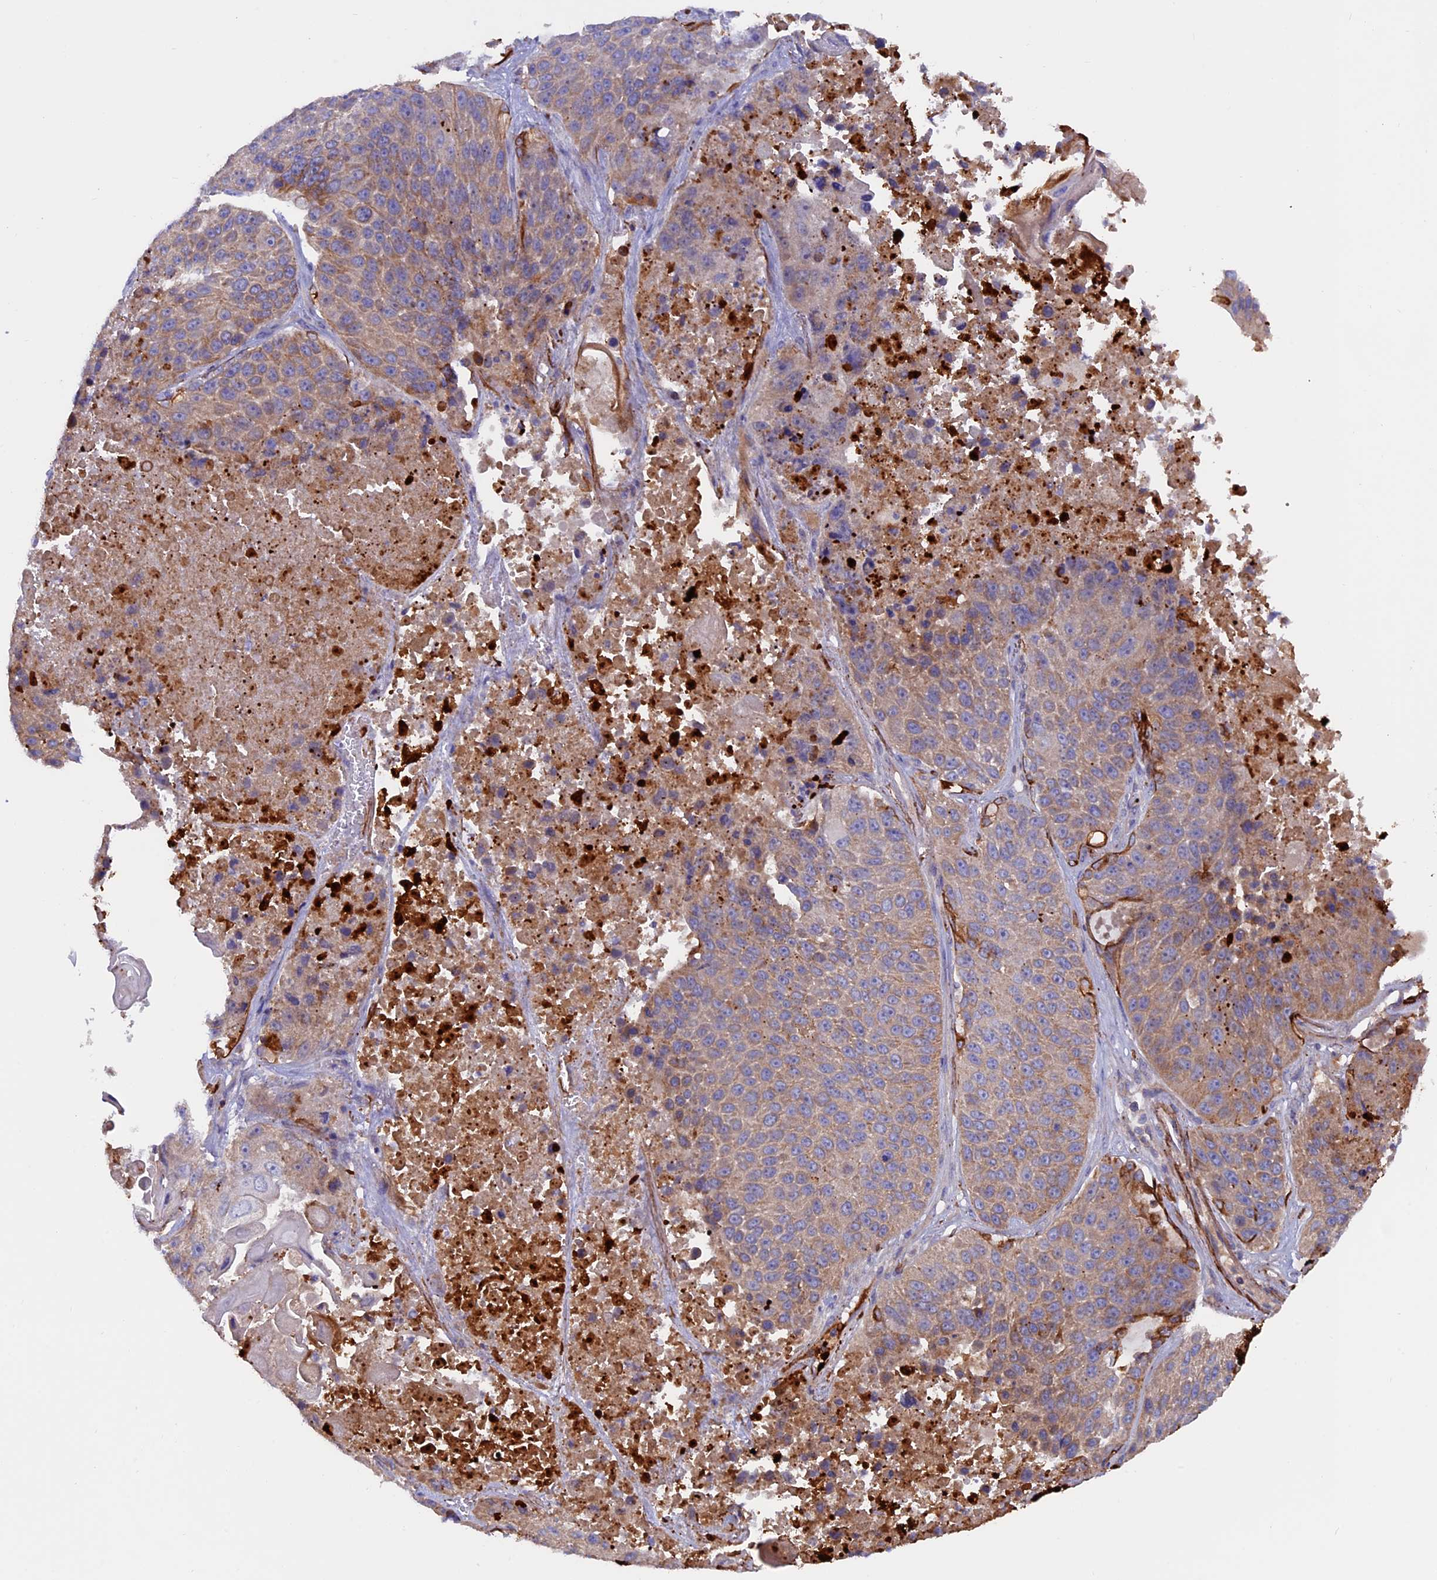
{"staining": {"intensity": "moderate", "quantity": "25%-75%", "location": "cytoplasmic/membranous"}, "tissue": "lung cancer", "cell_type": "Tumor cells", "image_type": "cancer", "snomed": [{"axis": "morphology", "description": "Squamous cell carcinoma, NOS"}, {"axis": "topography", "description": "Lung"}], "caption": "The immunohistochemical stain shows moderate cytoplasmic/membranous staining in tumor cells of lung squamous cell carcinoma tissue.", "gene": "PTPN9", "patient": {"sex": "male", "age": 61}}